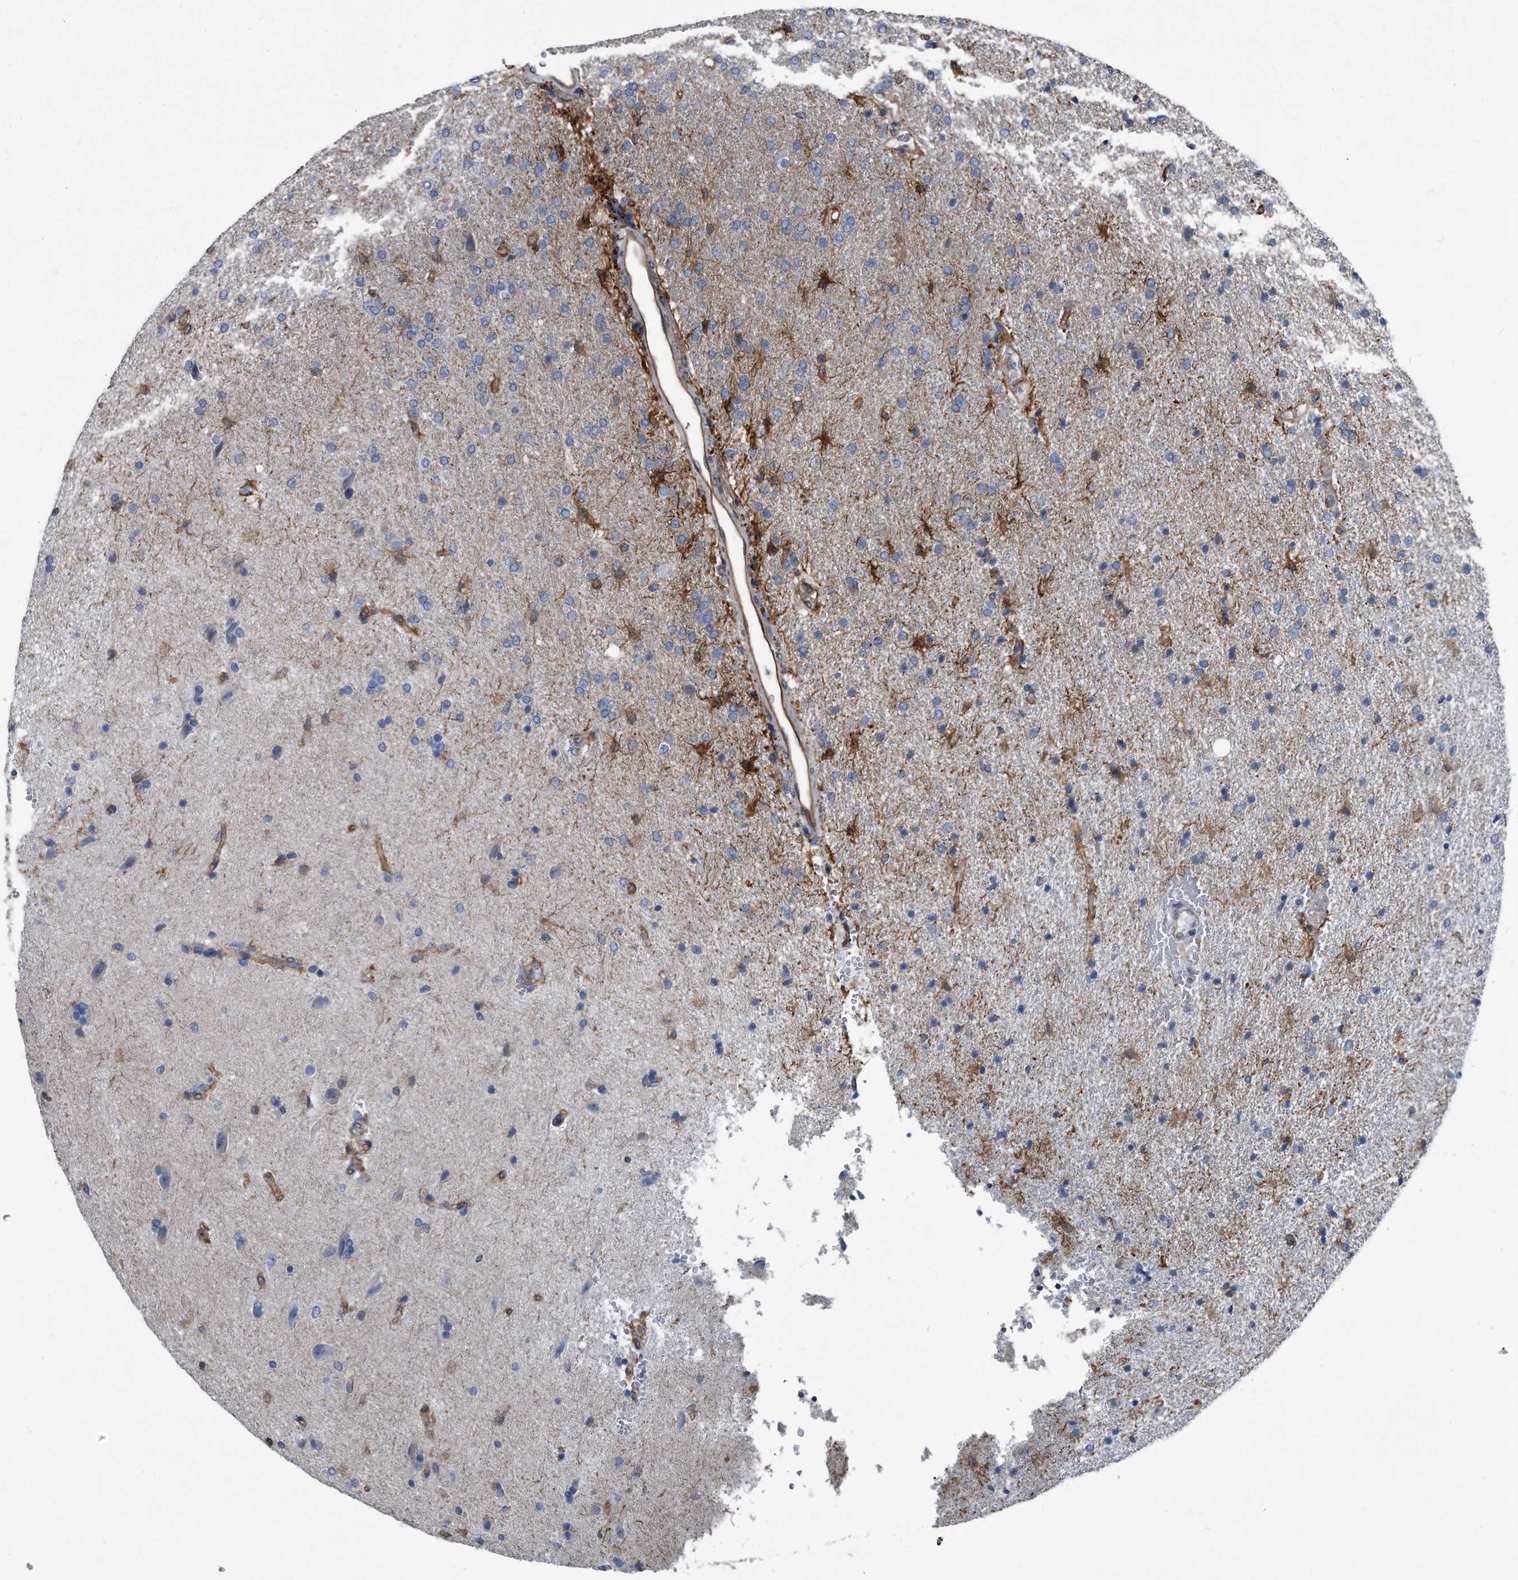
{"staining": {"intensity": "negative", "quantity": "none", "location": "none"}, "tissue": "glioma", "cell_type": "Tumor cells", "image_type": "cancer", "snomed": [{"axis": "morphology", "description": "Glioma, malignant, High grade"}, {"axis": "topography", "description": "Brain"}], "caption": "The micrograph exhibits no staining of tumor cells in malignant glioma (high-grade).", "gene": "PLEC", "patient": {"sex": "male", "age": 72}}